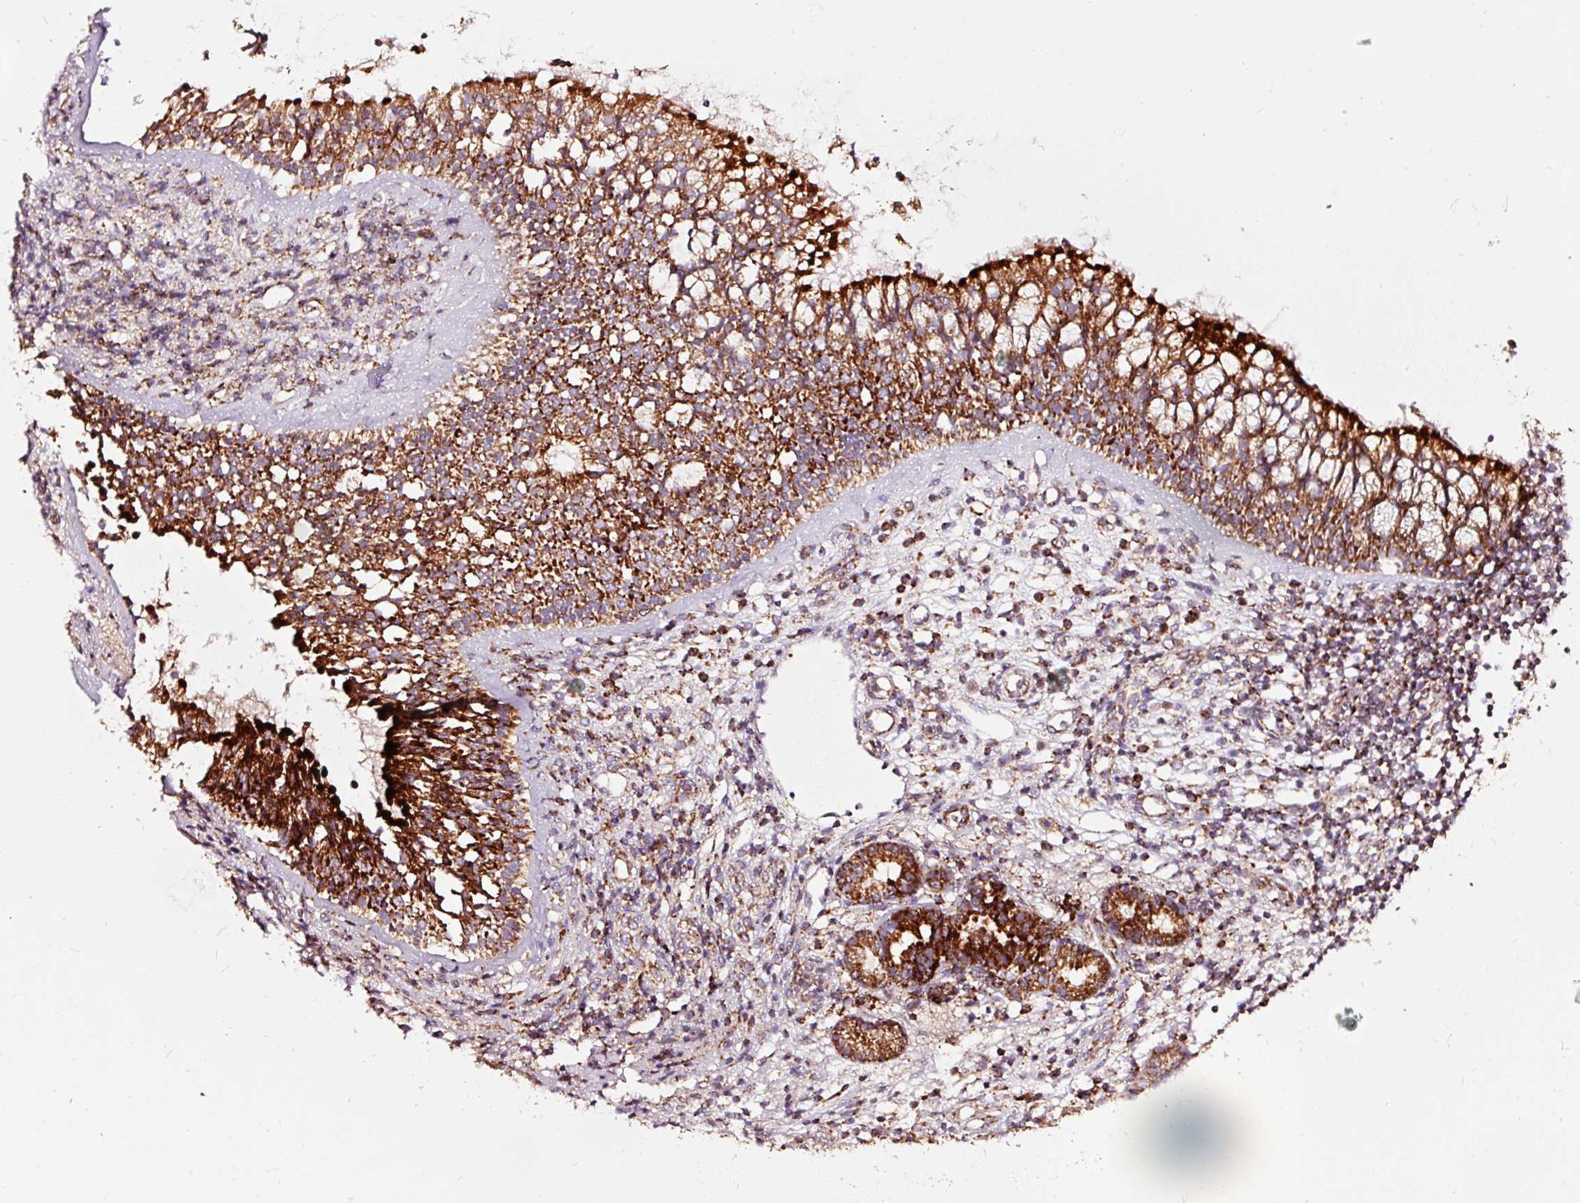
{"staining": {"intensity": "strong", "quantity": ">75%", "location": "cytoplasmic/membranous"}, "tissue": "nasopharynx", "cell_type": "Respiratory epithelial cells", "image_type": "normal", "snomed": [{"axis": "morphology", "description": "Normal tissue, NOS"}, {"axis": "topography", "description": "Nasopharynx"}], "caption": "Immunohistochemical staining of benign nasopharynx shows high levels of strong cytoplasmic/membranous positivity in approximately >75% of respiratory epithelial cells.", "gene": "TPM1", "patient": {"sex": "female", "age": 62}}